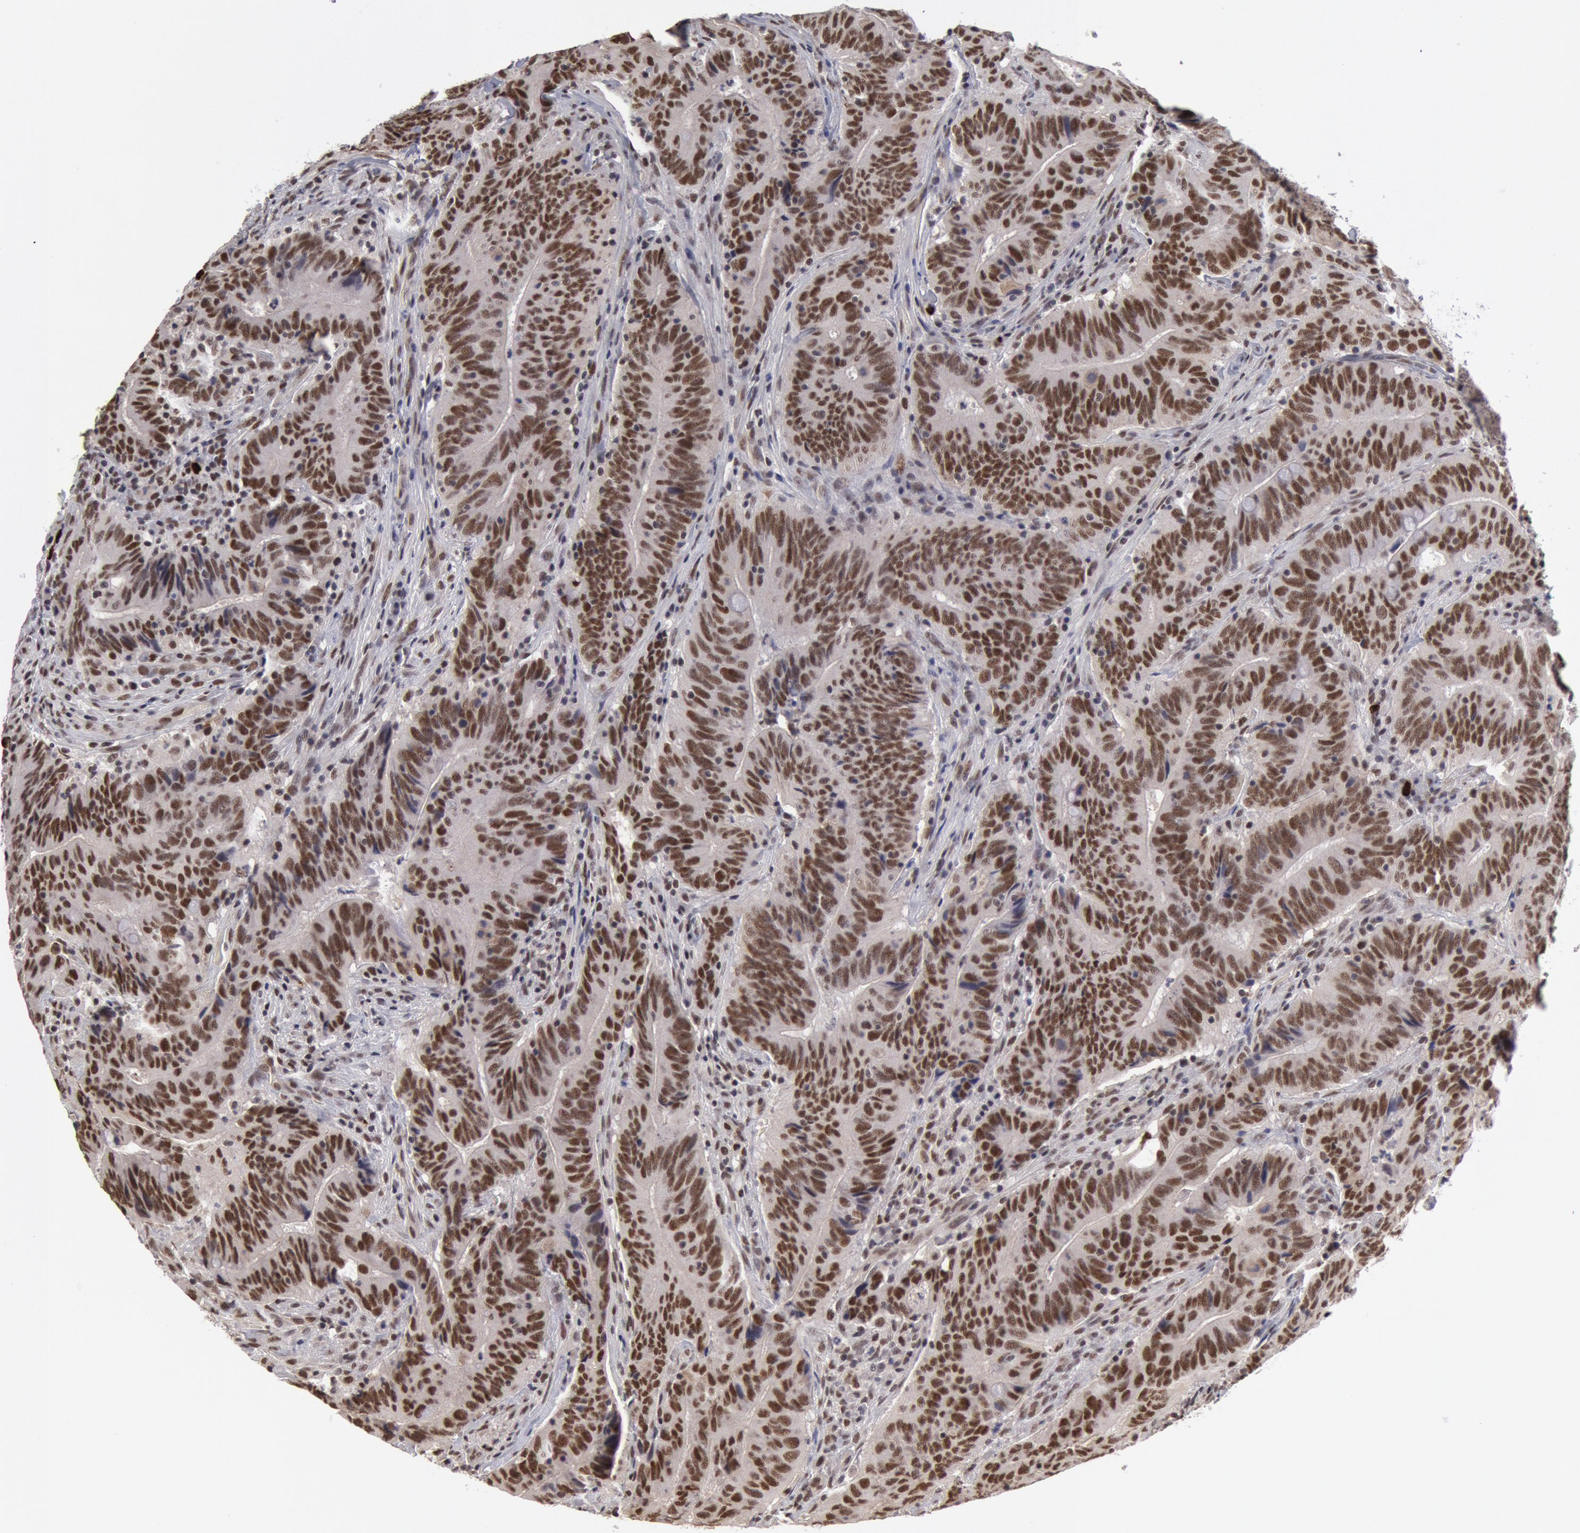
{"staining": {"intensity": "moderate", "quantity": ">75%", "location": "nuclear"}, "tissue": "colorectal cancer", "cell_type": "Tumor cells", "image_type": "cancer", "snomed": [{"axis": "morphology", "description": "Adenocarcinoma, NOS"}, {"axis": "topography", "description": "Colon"}], "caption": "Immunohistochemistry (IHC) micrograph of human colorectal cancer (adenocarcinoma) stained for a protein (brown), which reveals medium levels of moderate nuclear staining in approximately >75% of tumor cells.", "gene": "PPP4R3B", "patient": {"sex": "male", "age": 54}}